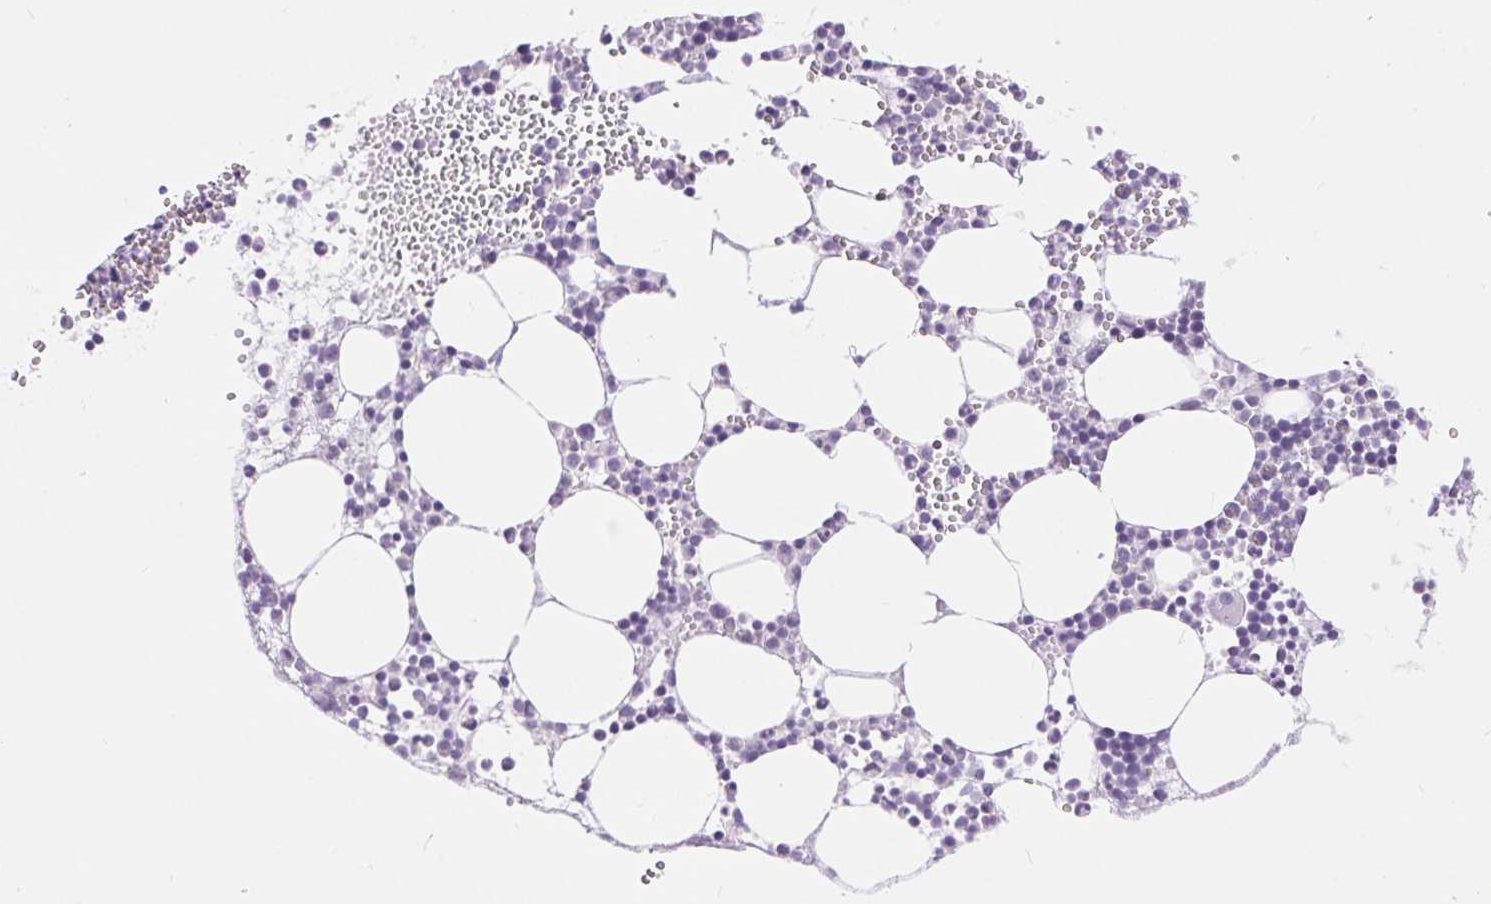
{"staining": {"intensity": "negative", "quantity": "none", "location": "none"}, "tissue": "bone marrow", "cell_type": "Hematopoietic cells", "image_type": "normal", "snomed": [{"axis": "morphology", "description": "Normal tissue, NOS"}, {"axis": "topography", "description": "Bone marrow"}], "caption": "The micrograph displays no staining of hematopoietic cells in benign bone marrow. The staining was performed using DAB to visualize the protein expression in brown, while the nuclei were stained in blue with hematoxylin (Magnification: 20x).", "gene": "XDH", "patient": {"sex": "male", "age": 89}}